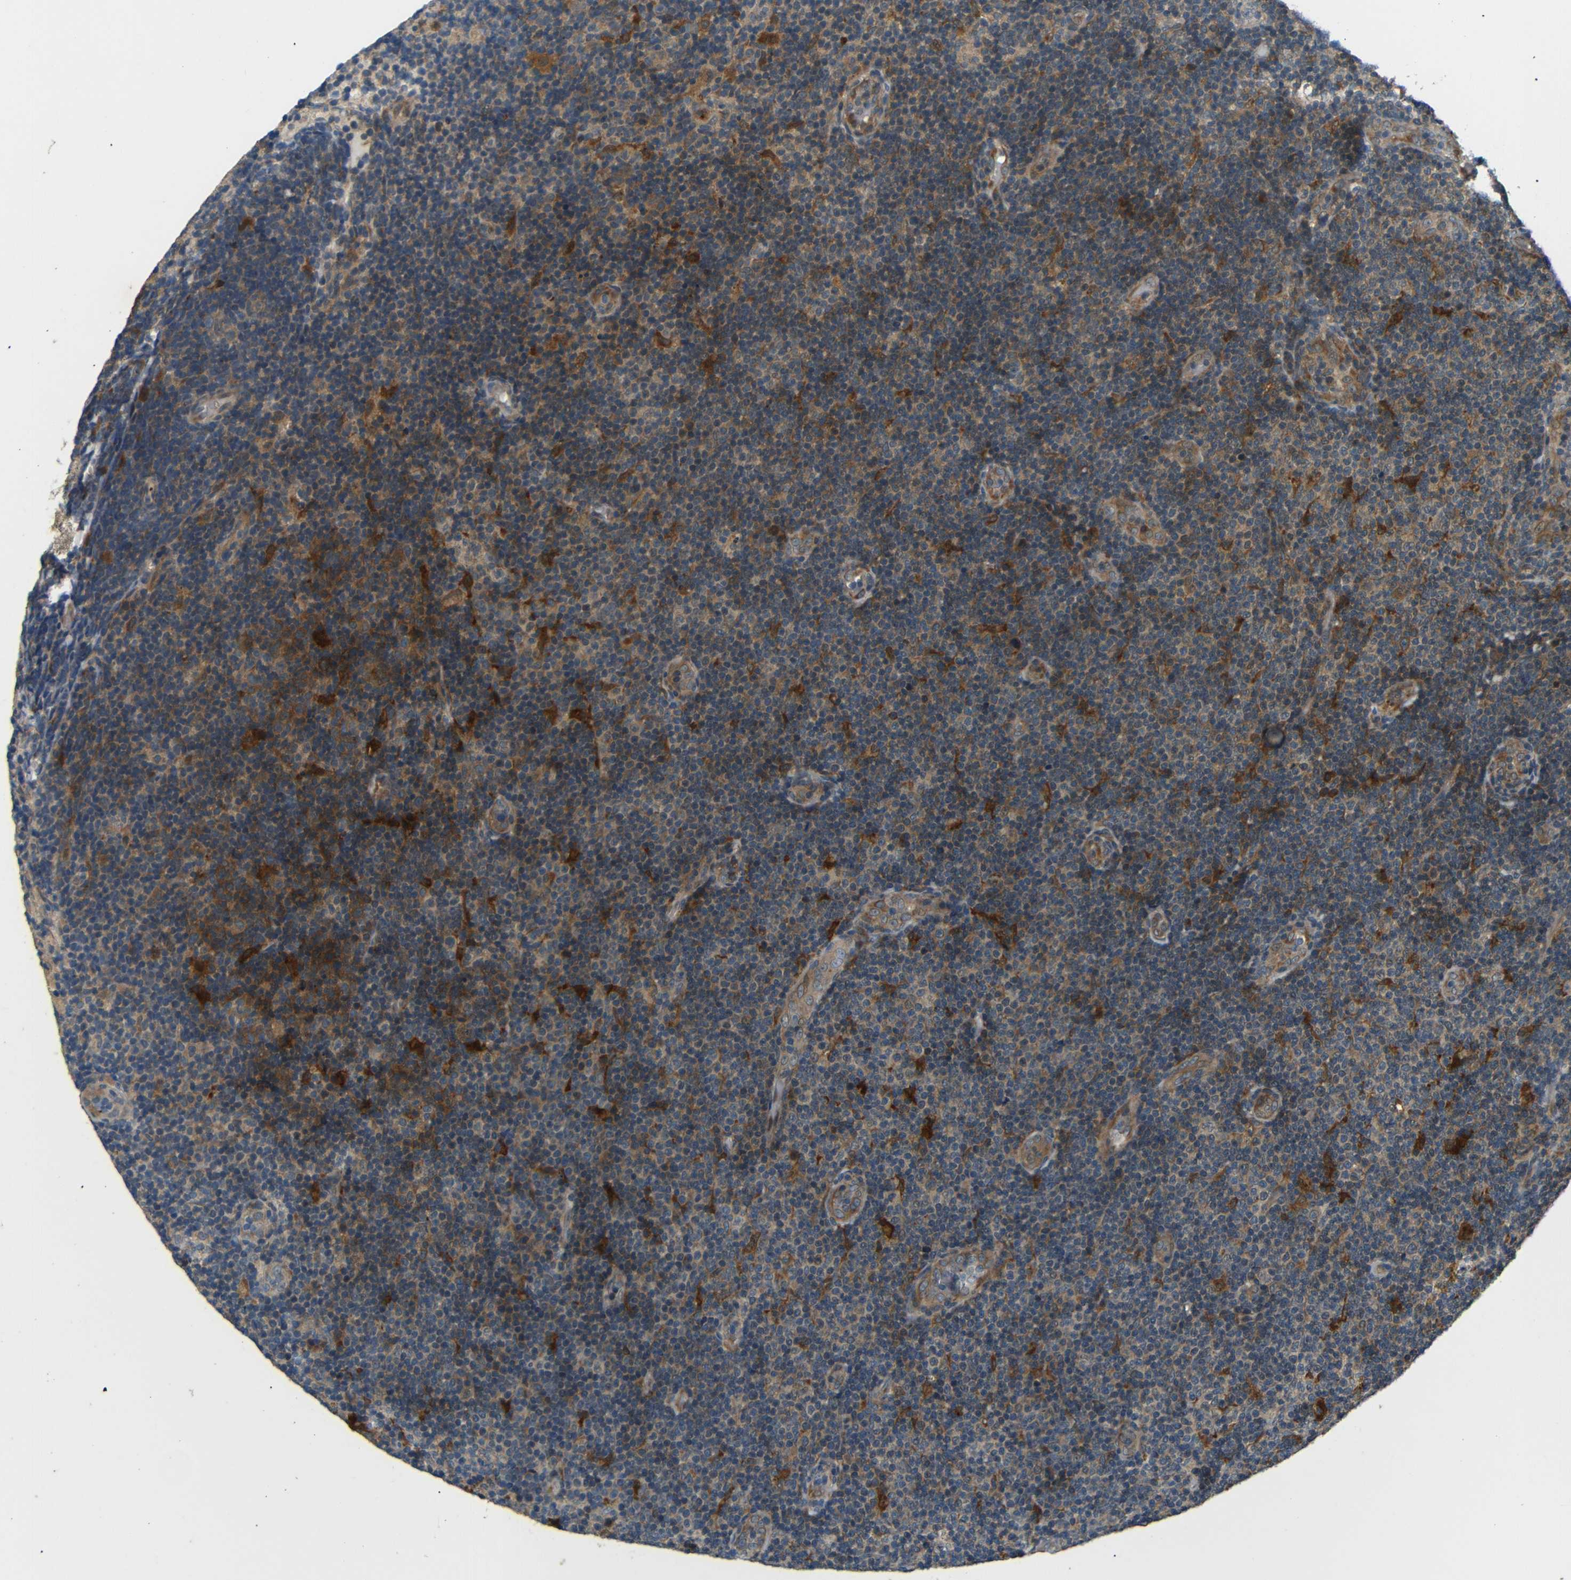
{"staining": {"intensity": "moderate", "quantity": ">75%", "location": "cytoplasmic/membranous"}, "tissue": "lymphoma", "cell_type": "Tumor cells", "image_type": "cancer", "snomed": [{"axis": "morphology", "description": "Malignant lymphoma, non-Hodgkin's type, Low grade"}, {"axis": "topography", "description": "Lymph node"}], "caption": "Tumor cells demonstrate moderate cytoplasmic/membranous staining in approximately >75% of cells in lymphoma.", "gene": "EPHB2", "patient": {"sex": "male", "age": 83}}